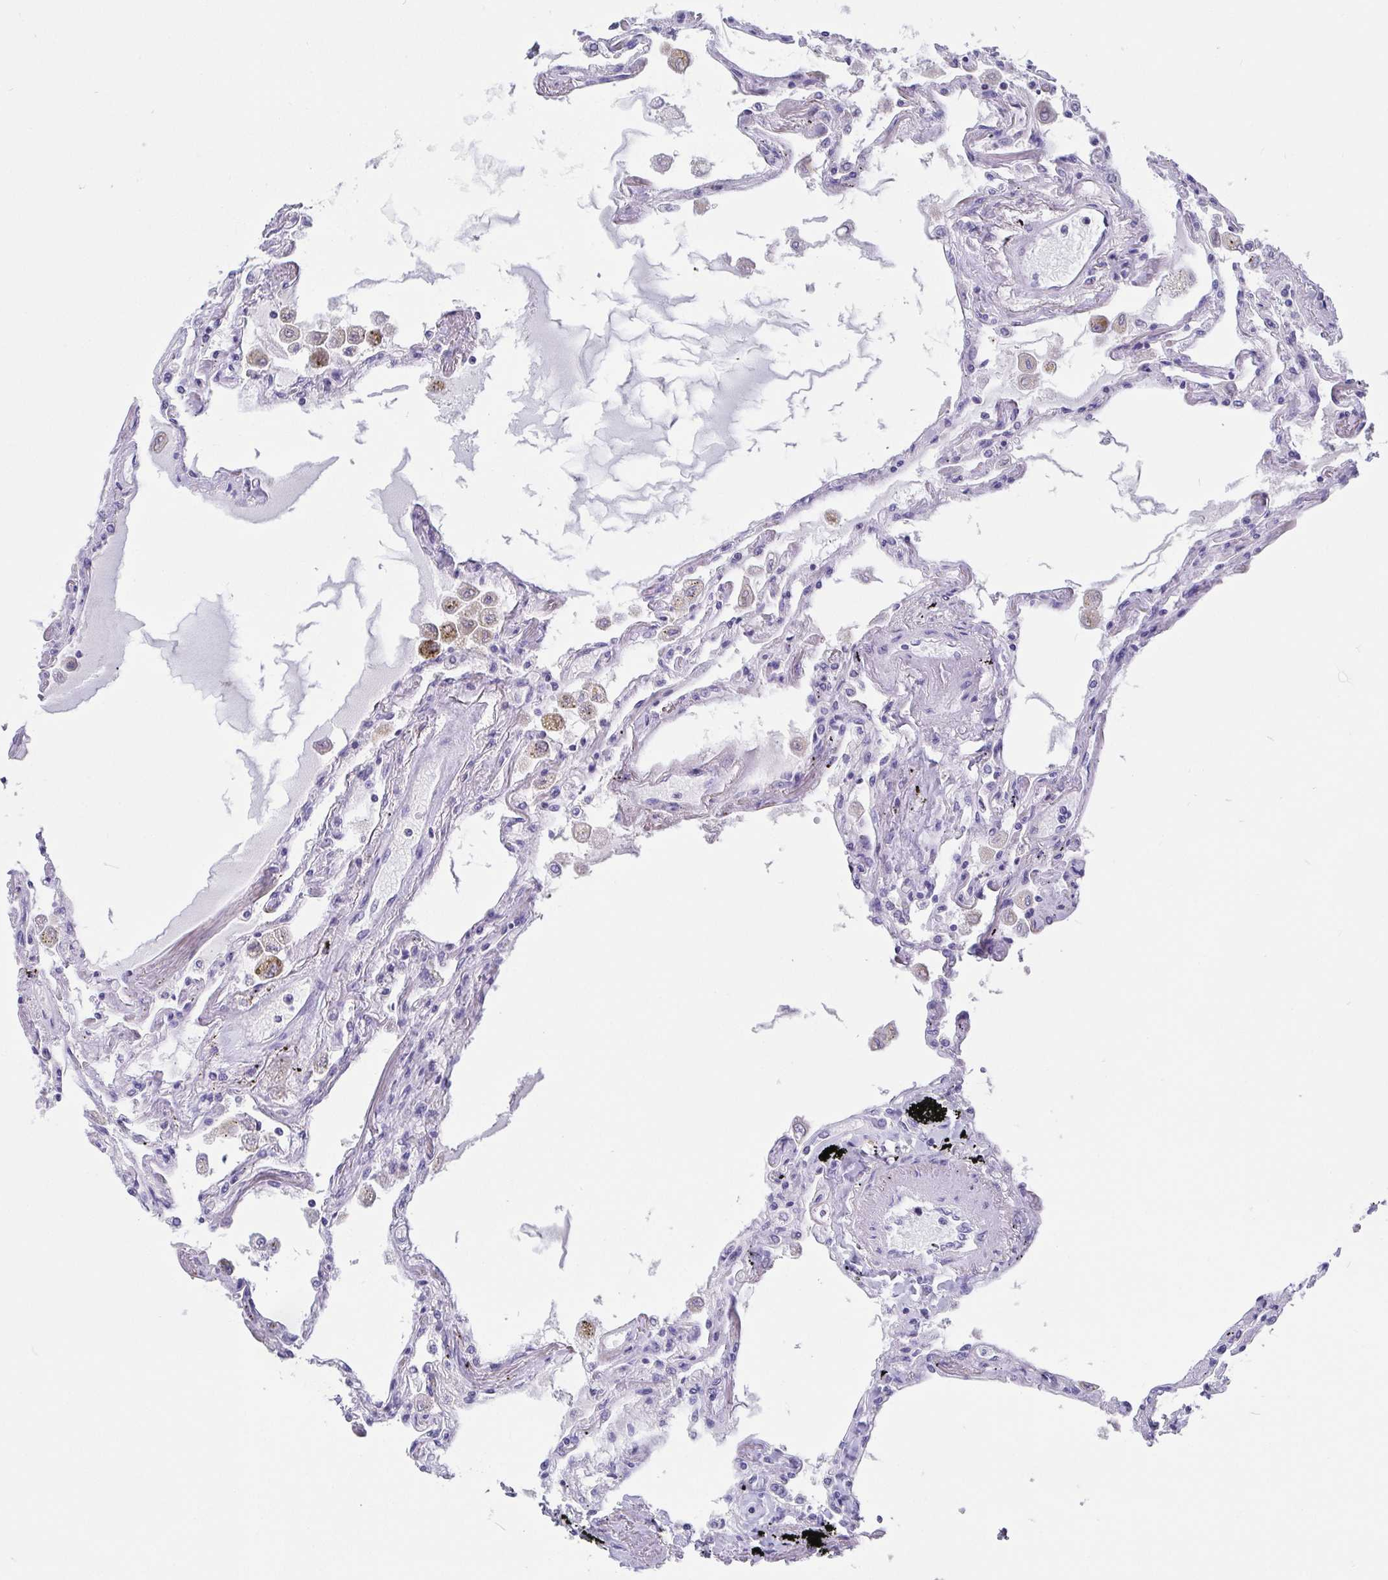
{"staining": {"intensity": "negative", "quantity": "none", "location": "none"}, "tissue": "lung", "cell_type": "Alveolar cells", "image_type": "normal", "snomed": [{"axis": "morphology", "description": "Normal tissue, NOS"}, {"axis": "morphology", "description": "Adenocarcinoma, NOS"}, {"axis": "topography", "description": "Cartilage tissue"}, {"axis": "topography", "description": "Lung"}], "caption": "Immunohistochemistry micrograph of benign lung: lung stained with DAB exhibits no significant protein expression in alveolar cells. (DAB (3,3'-diaminobenzidine) IHC with hematoxylin counter stain).", "gene": "IDH1", "patient": {"sex": "female", "age": 67}}